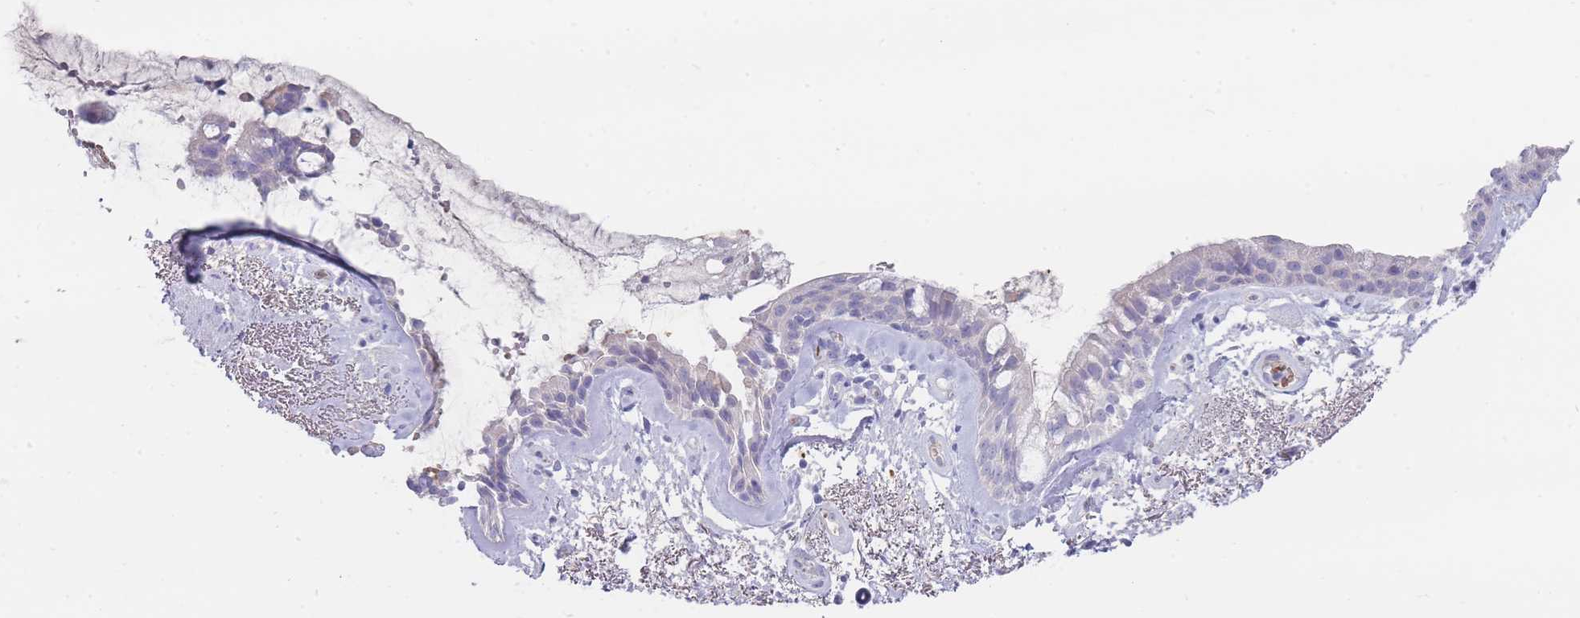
{"staining": {"intensity": "weak", "quantity": "<25%", "location": "cytoplasmic/membranous"}, "tissue": "bronchus", "cell_type": "Respiratory epithelial cells", "image_type": "normal", "snomed": [{"axis": "morphology", "description": "Normal tissue, NOS"}, {"axis": "topography", "description": "Cartilage tissue"}, {"axis": "topography", "description": "Bronchus"}], "caption": "Bronchus stained for a protein using immunohistochemistry (IHC) shows no expression respiratory epithelial cells.", "gene": "ENSG00000284931", "patient": {"sex": "female", "age": 66}}